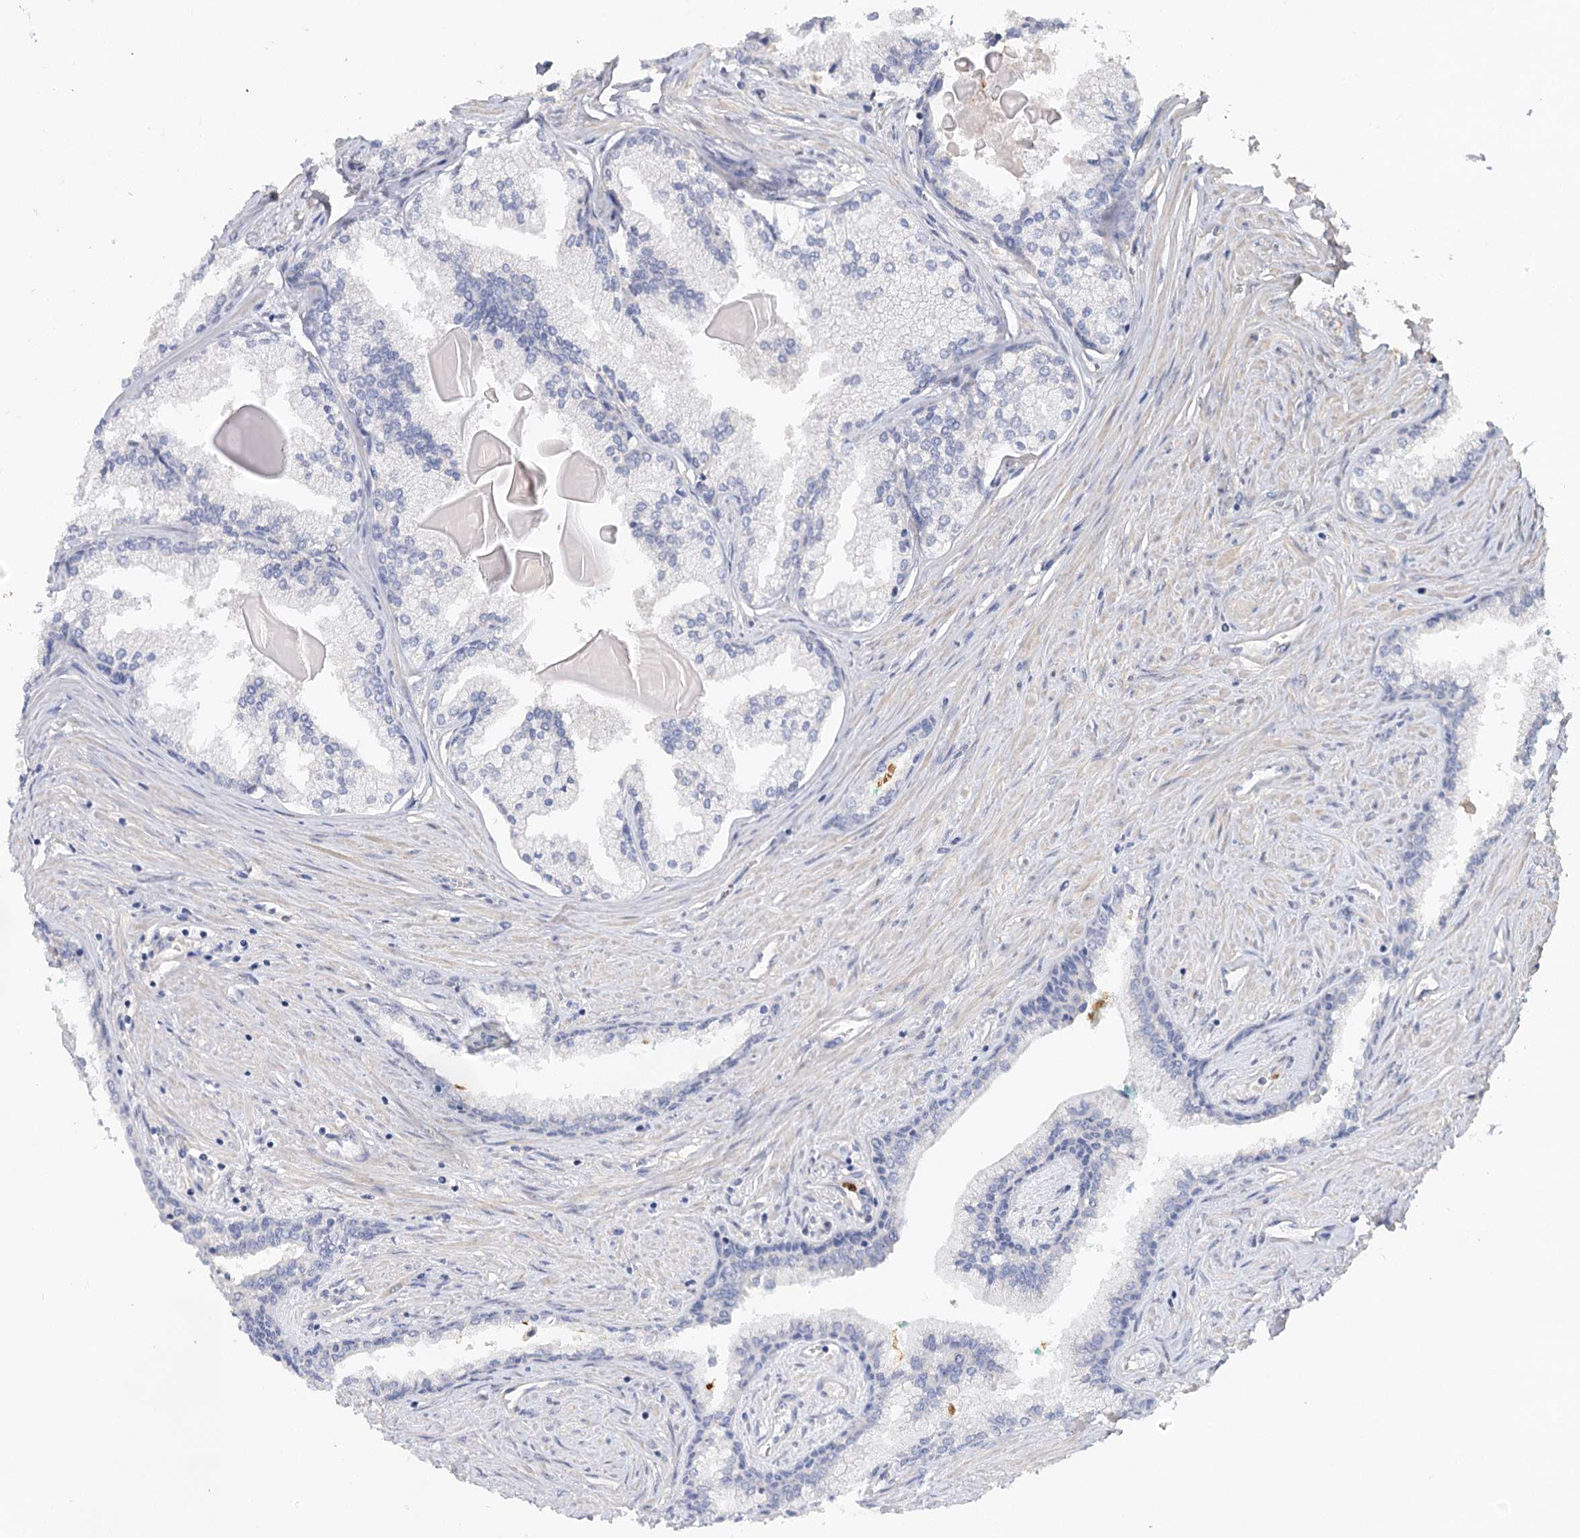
{"staining": {"intensity": "negative", "quantity": "none", "location": "none"}, "tissue": "prostate cancer", "cell_type": "Tumor cells", "image_type": "cancer", "snomed": [{"axis": "morphology", "description": "Adenocarcinoma, High grade"}, {"axis": "topography", "description": "Prostate"}], "caption": "The micrograph displays no significant staining in tumor cells of prostate cancer.", "gene": "EPB41L5", "patient": {"sex": "male", "age": 68}}